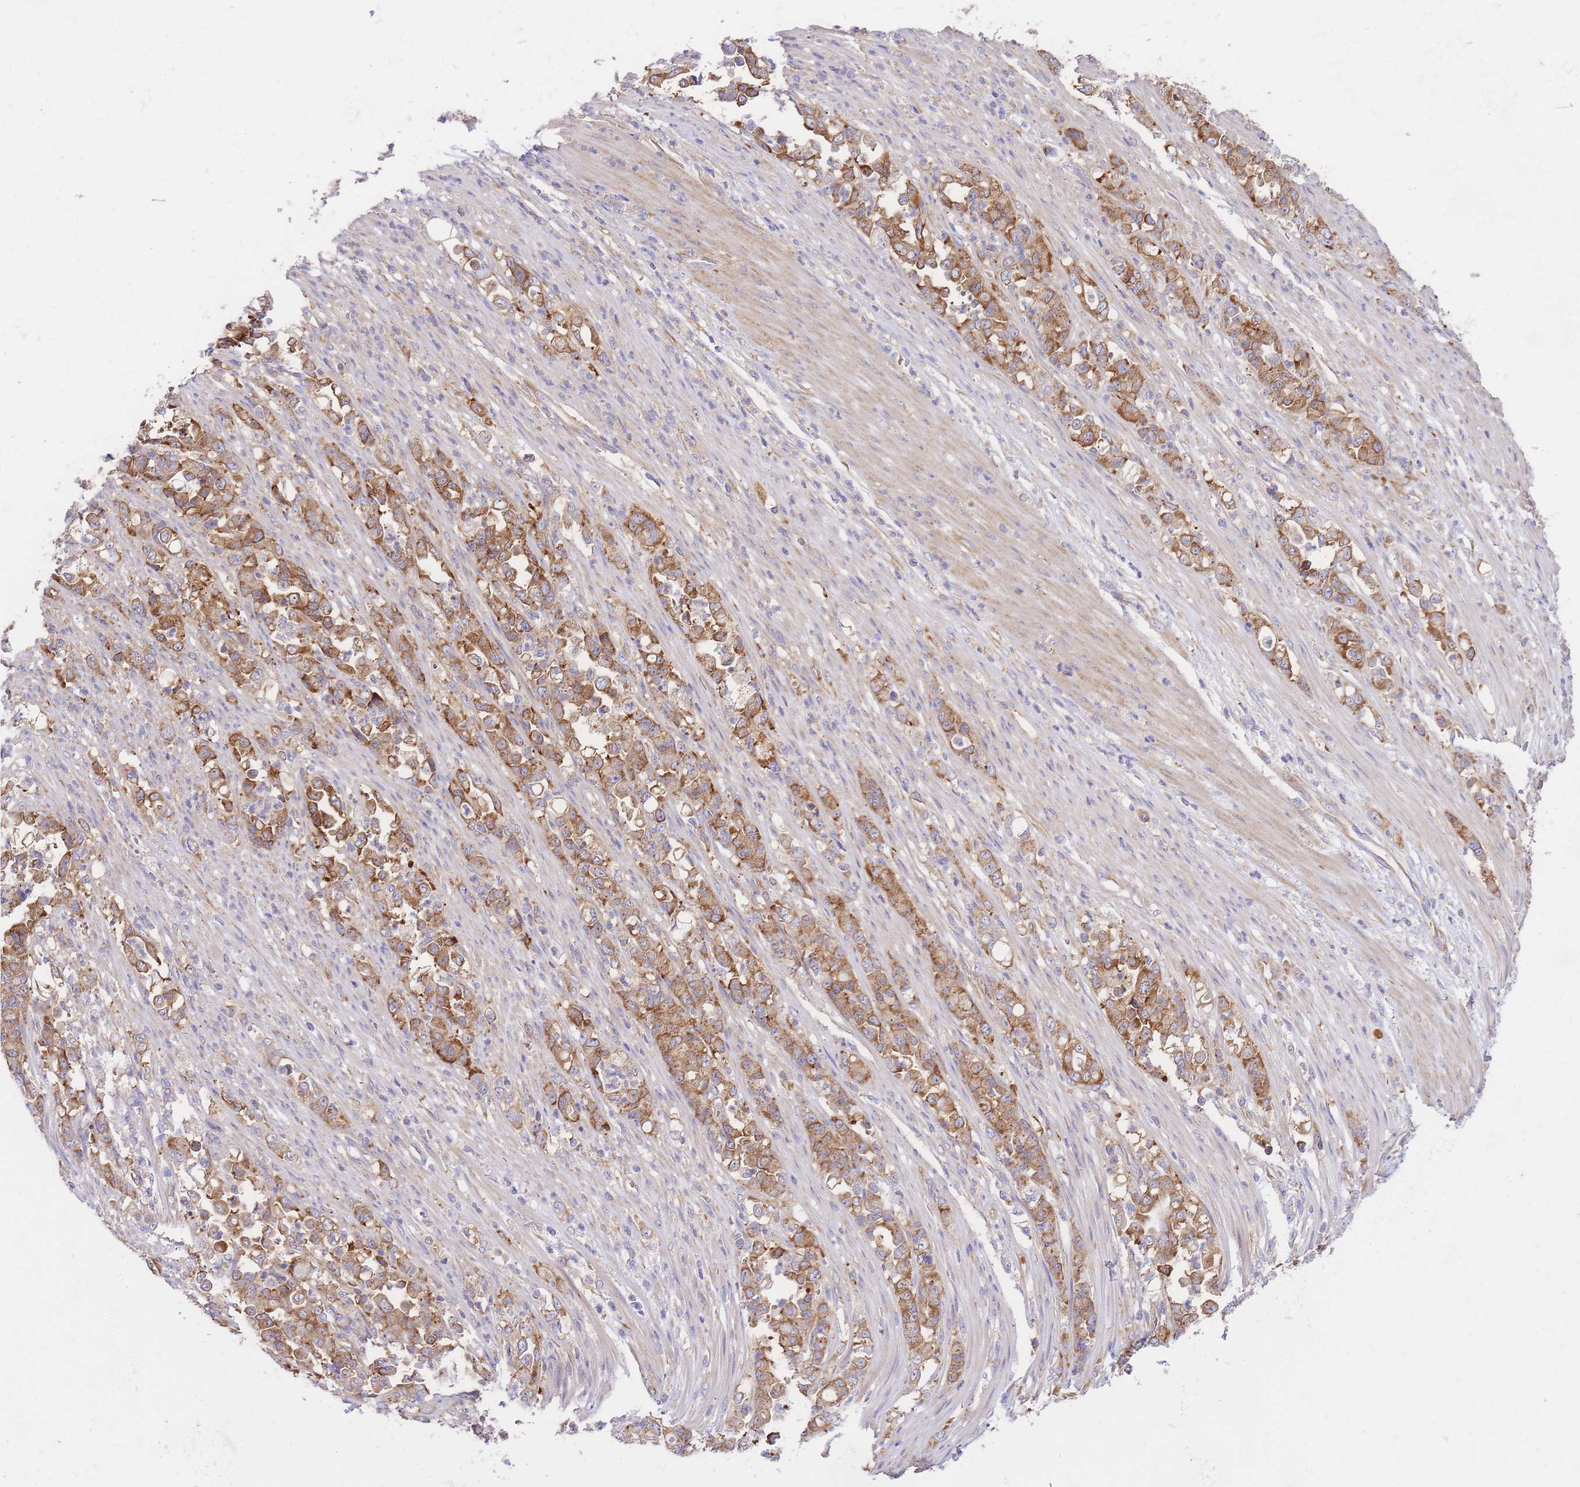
{"staining": {"intensity": "moderate", "quantity": ">75%", "location": "cytoplasmic/membranous"}, "tissue": "stomach cancer", "cell_type": "Tumor cells", "image_type": "cancer", "snomed": [{"axis": "morphology", "description": "Normal tissue, NOS"}, {"axis": "morphology", "description": "Adenocarcinoma, NOS"}, {"axis": "topography", "description": "Stomach"}], "caption": "This is an image of IHC staining of stomach cancer, which shows moderate expression in the cytoplasmic/membranous of tumor cells.", "gene": "INSYN2B", "patient": {"sex": "female", "age": 79}}